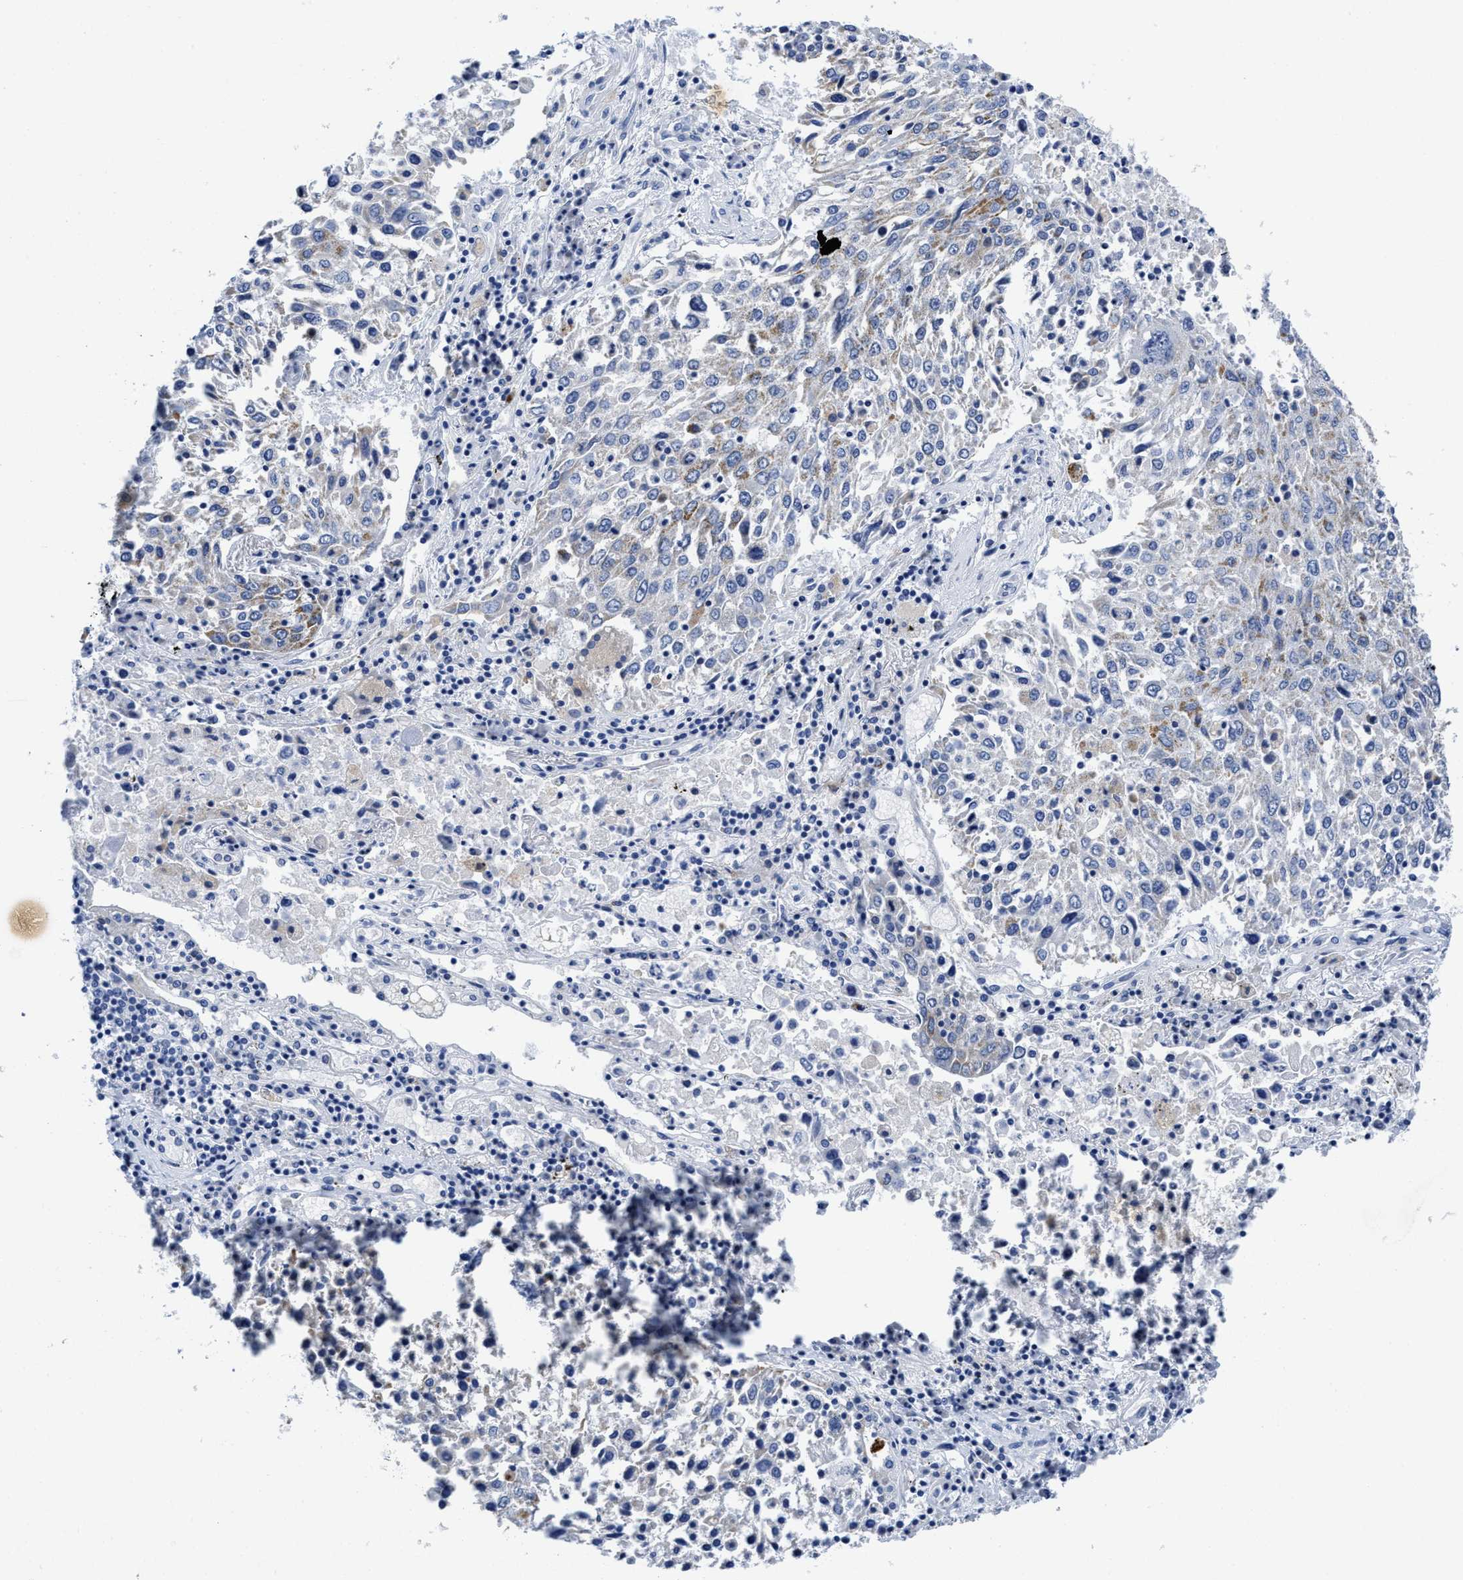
{"staining": {"intensity": "moderate", "quantity": "<25%", "location": "cytoplasmic/membranous"}, "tissue": "lung cancer", "cell_type": "Tumor cells", "image_type": "cancer", "snomed": [{"axis": "morphology", "description": "Squamous cell carcinoma, NOS"}, {"axis": "topography", "description": "Lung"}], "caption": "There is low levels of moderate cytoplasmic/membranous staining in tumor cells of lung cancer, as demonstrated by immunohistochemical staining (brown color).", "gene": "TBRG4", "patient": {"sex": "male", "age": 65}}